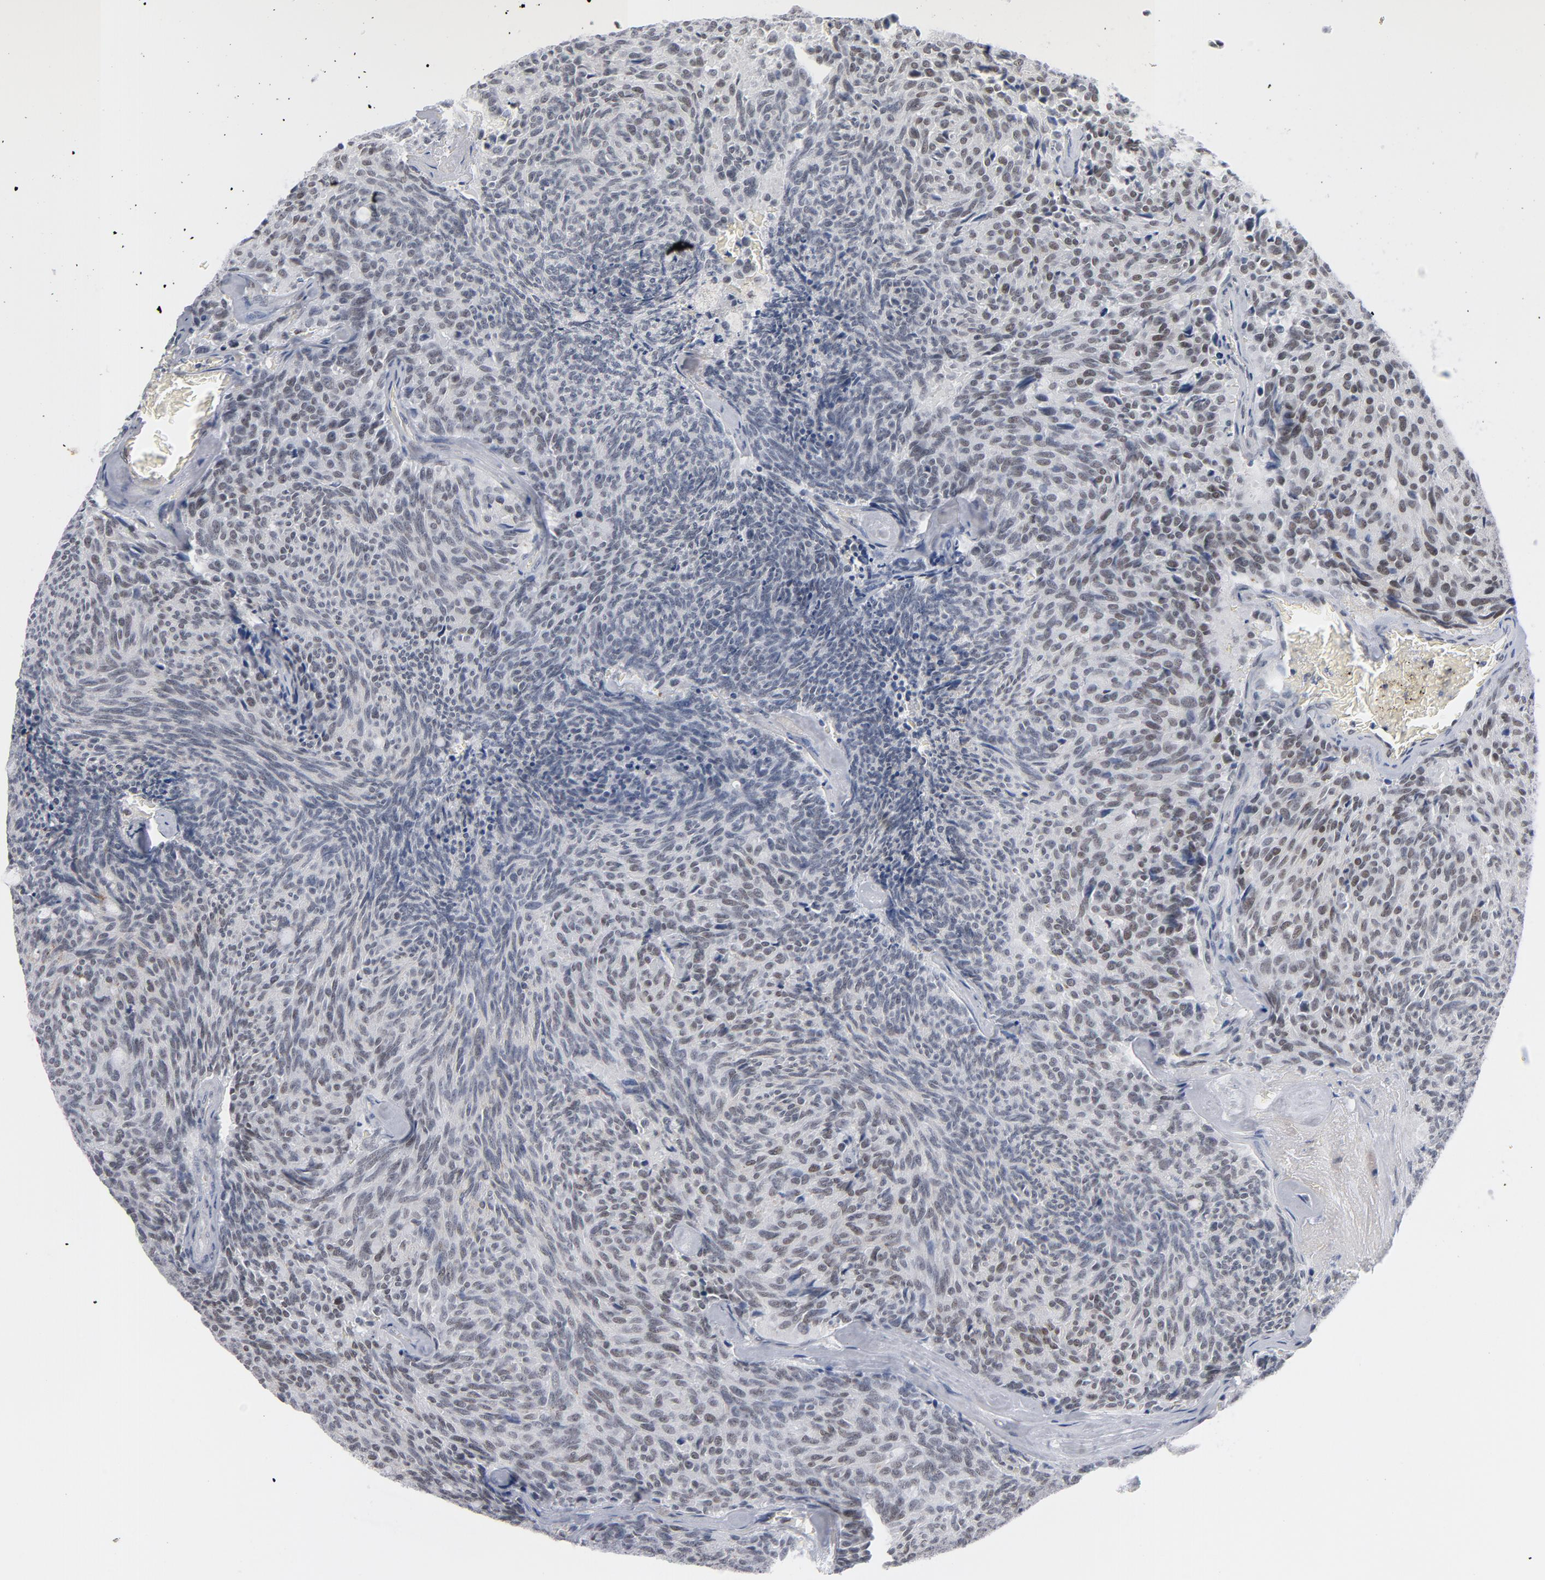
{"staining": {"intensity": "weak", "quantity": "25%-75%", "location": "nuclear"}, "tissue": "carcinoid", "cell_type": "Tumor cells", "image_type": "cancer", "snomed": [{"axis": "morphology", "description": "Carcinoid, malignant, NOS"}, {"axis": "topography", "description": "Pancreas"}], "caption": "Malignant carcinoid stained with a protein marker exhibits weak staining in tumor cells.", "gene": "BAP1", "patient": {"sex": "female", "age": 54}}